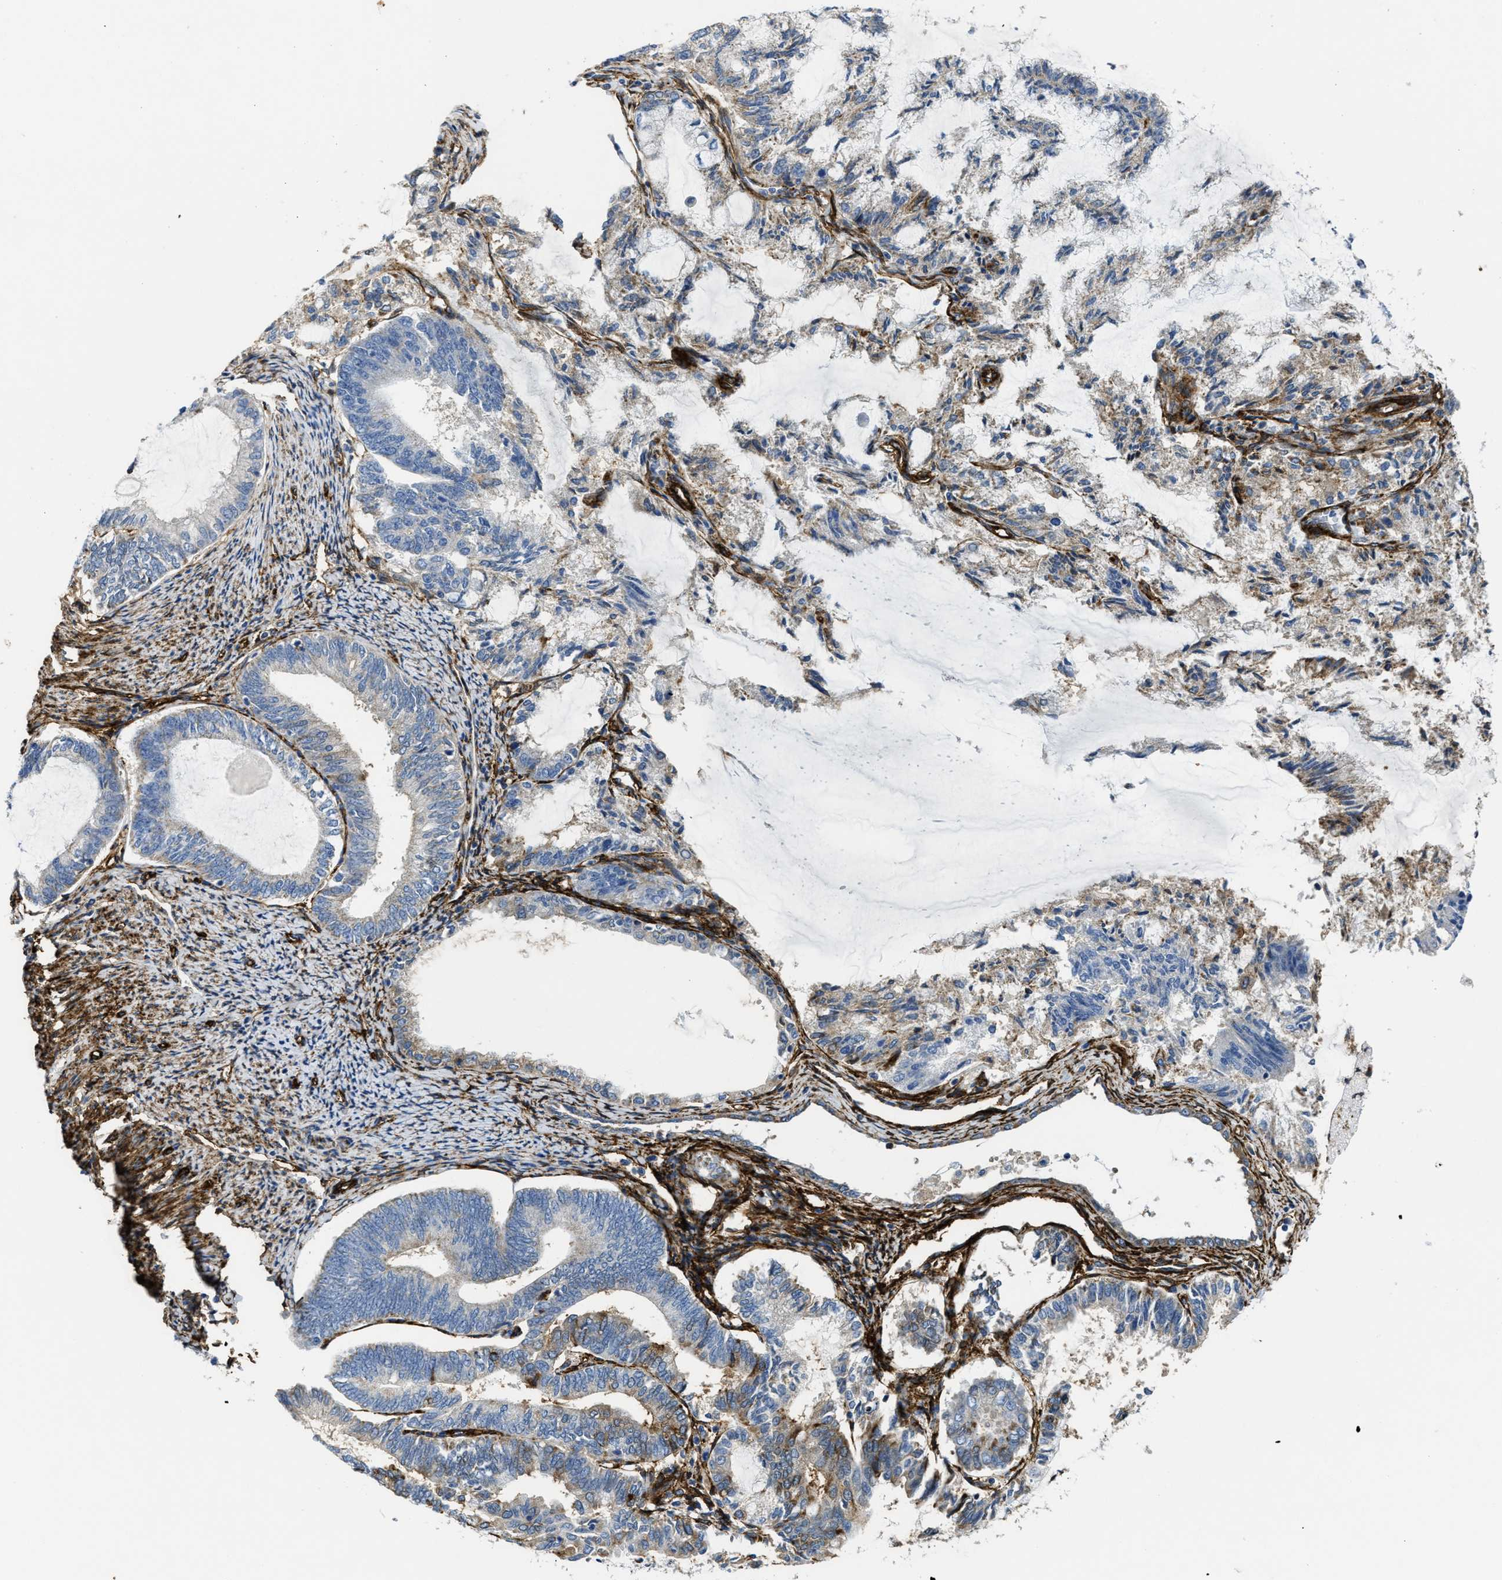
{"staining": {"intensity": "weak", "quantity": "<25%", "location": "cytoplasmic/membranous"}, "tissue": "endometrial cancer", "cell_type": "Tumor cells", "image_type": "cancer", "snomed": [{"axis": "morphology", "description": "Adenocarcinoma, NOS"}, {"axis": "topography", "description": "Endometrium"}], "caption": "IHC histopathology image of endometrial adenocarcinoma stained for a protein (brown), which reveals no staining in tumor cells.", "gene": "NAB1", "patient": {"sex": "female", "age": 86}}